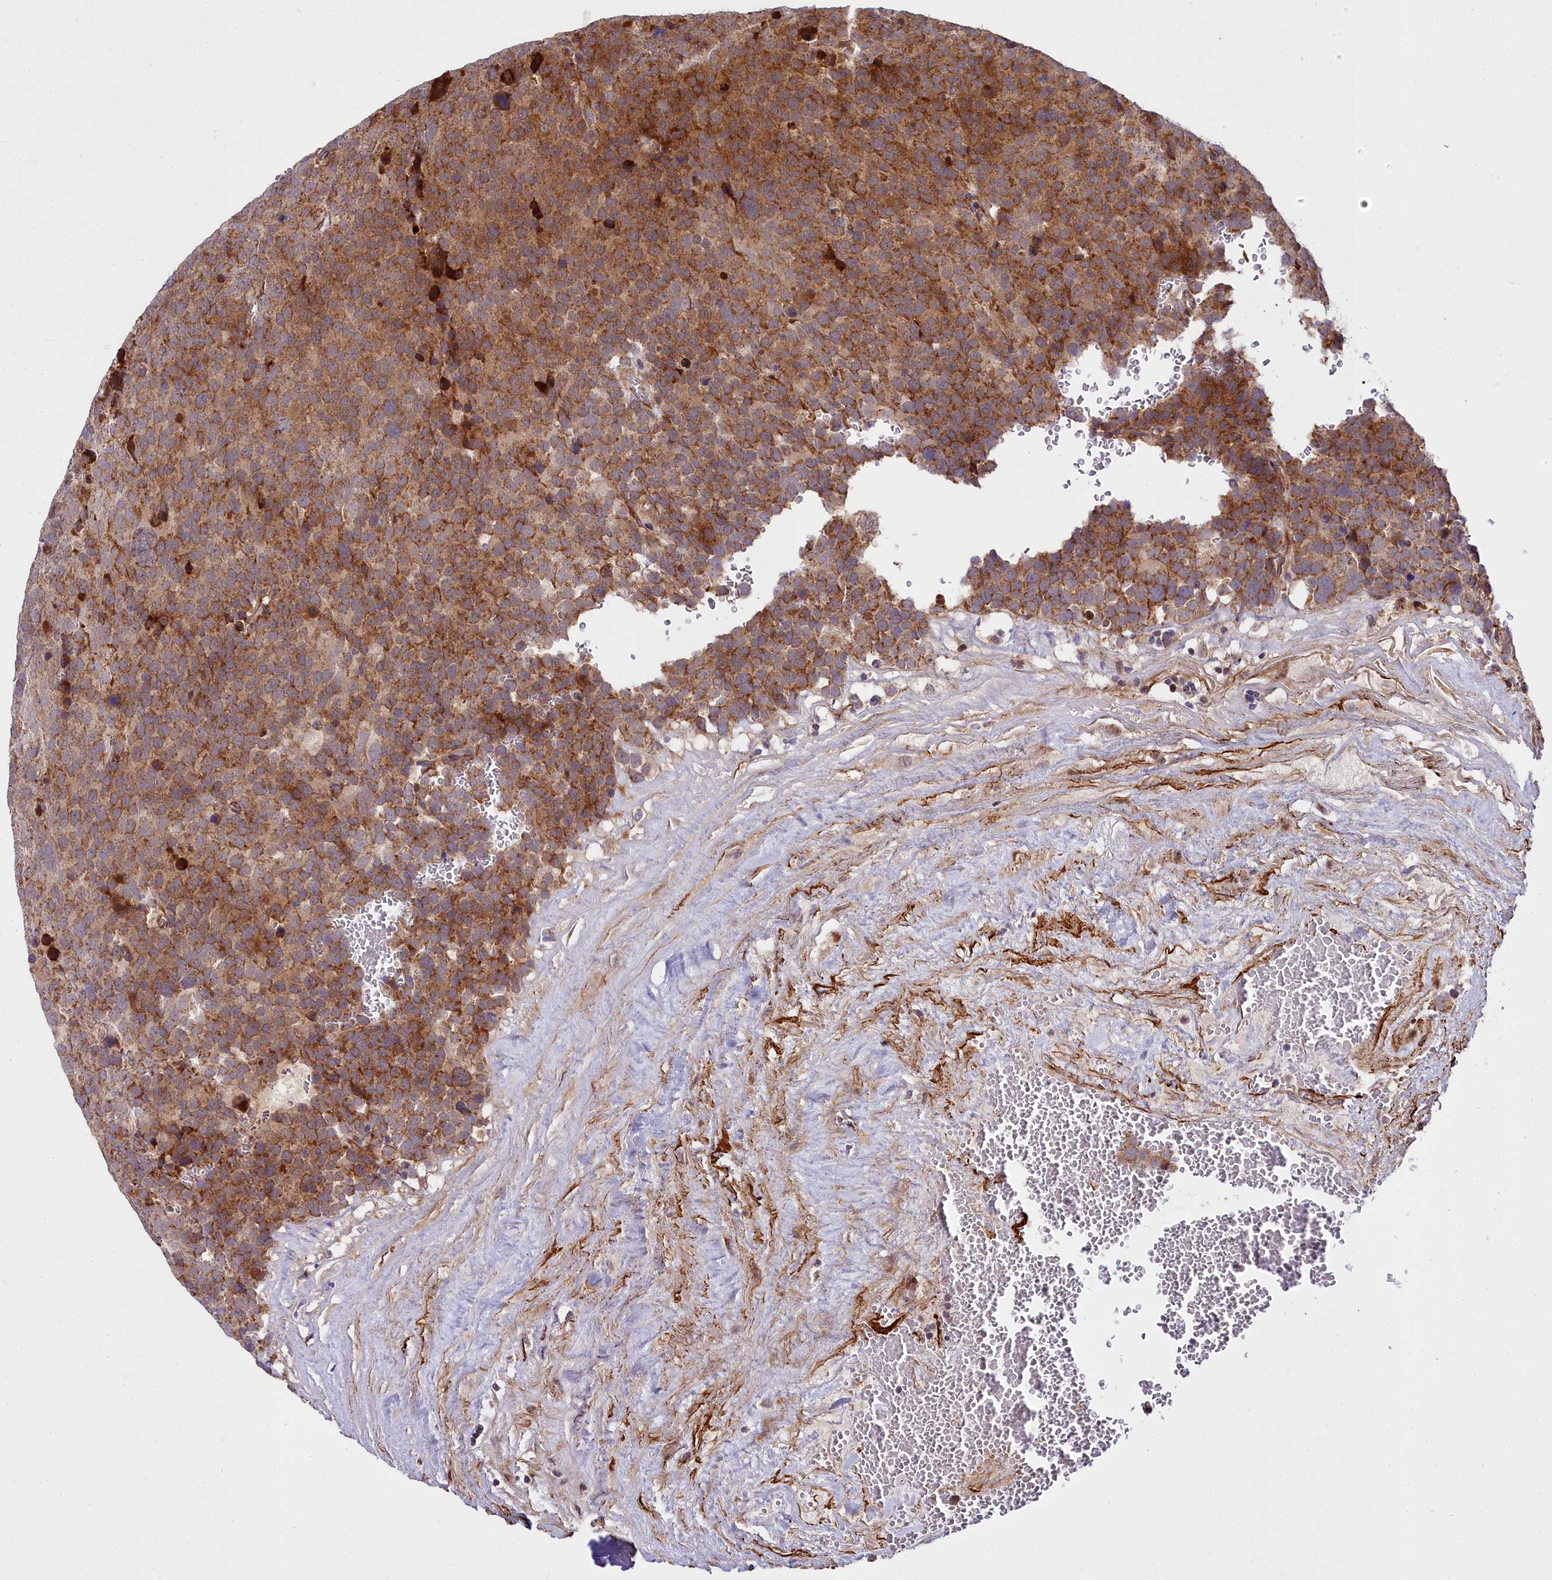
{"staining": {"intensity": "strong", "quantity": ">75%", "location": "cytoplasmic/membranous"}, "tissue": "testis cancer", "cell_type": "Tumor cells", "image_type": "cancer", "snomed": [{"axis": "morphology", "description": "Seminoma, NOS"}, {"axis": "topography", "description": "Testis"}], "caption": "A micrograph of testis cancer (seminoma) stained for a protein shows strong cytoplasmic/membranous brown staining in tumor cells.", "gene": "MRPS11", "patient": {"sex": "male", "age": 71}}